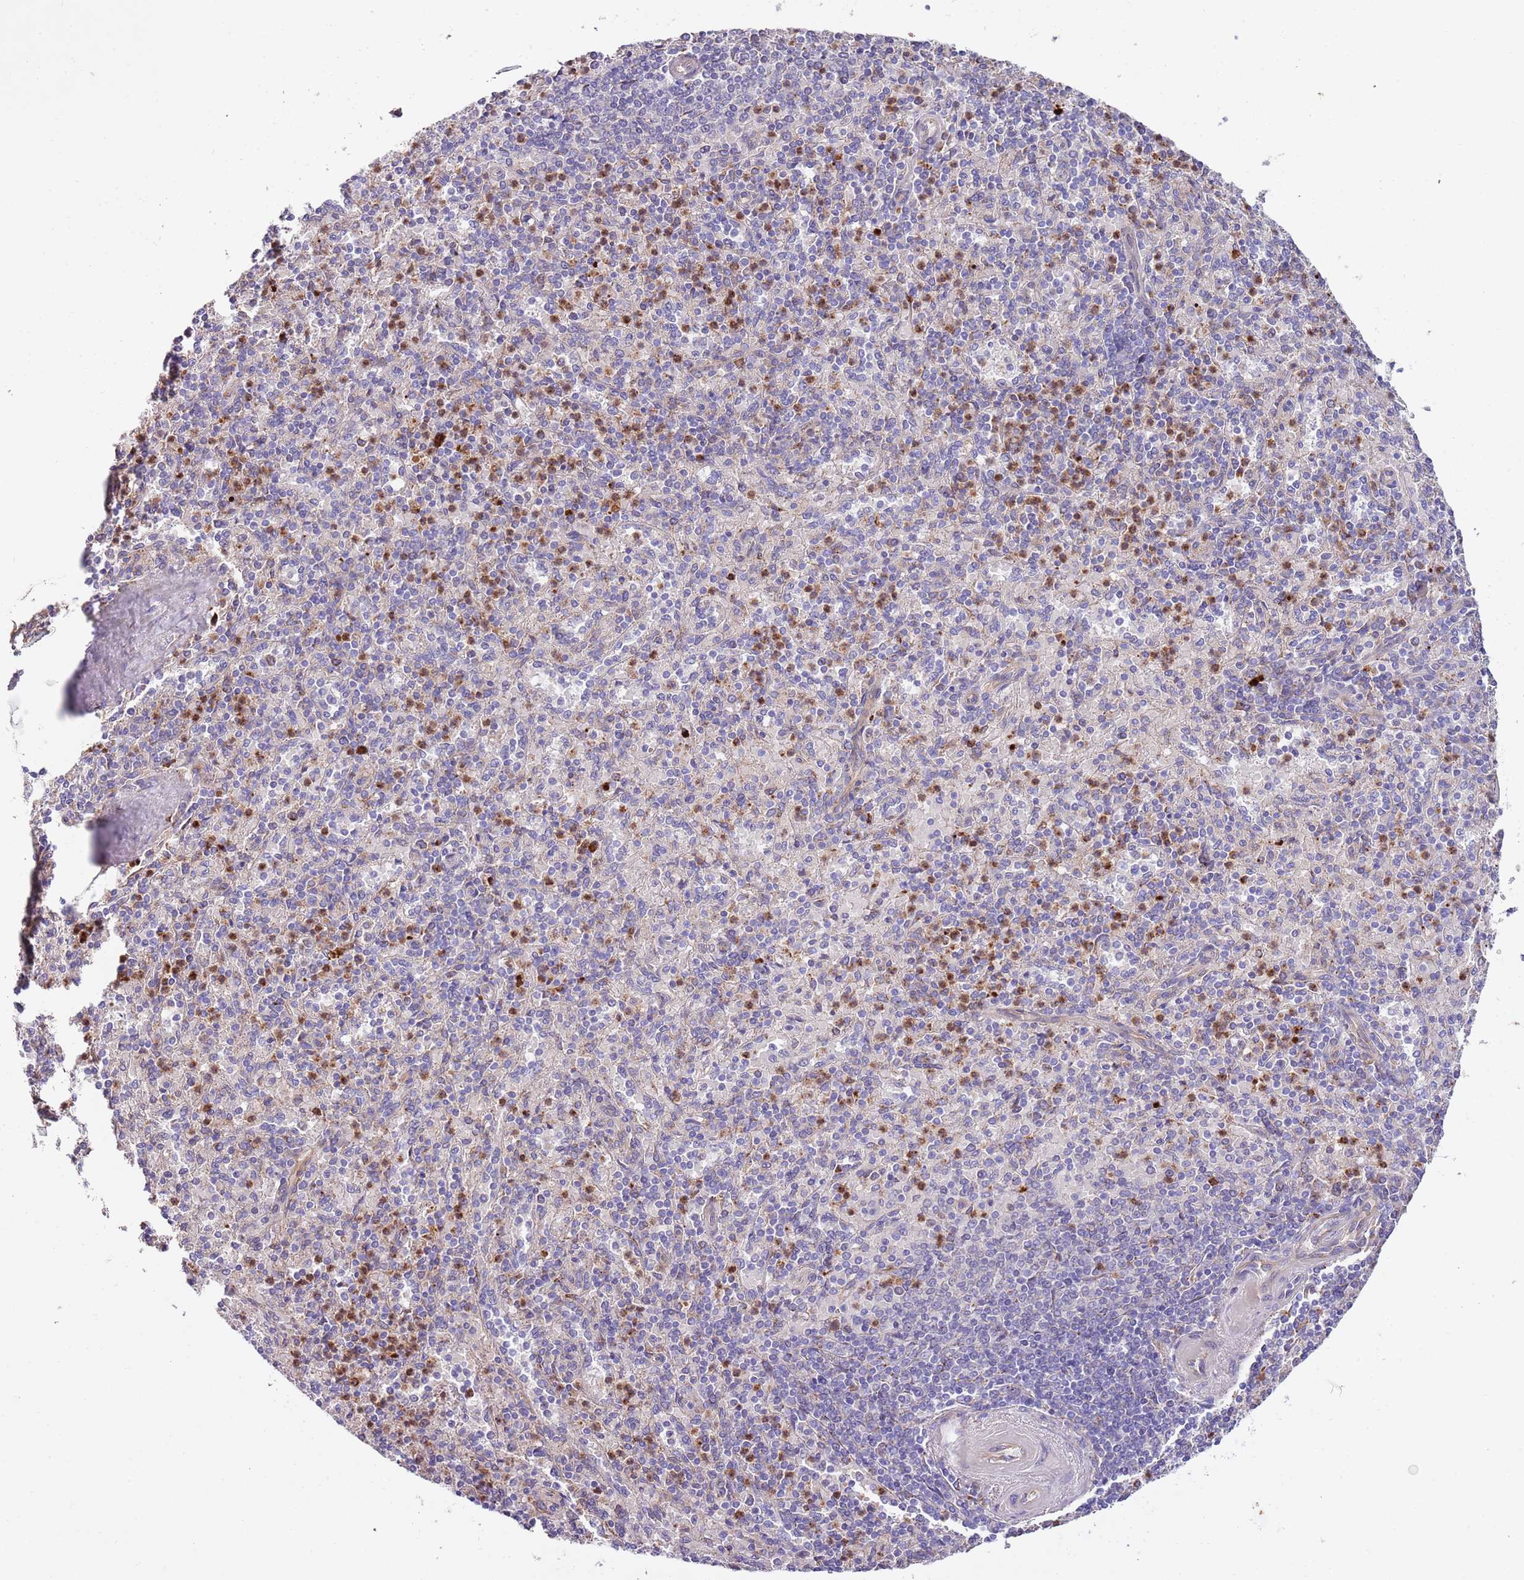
{"staining": {"intensity": "strong", "quantity": "<25%", "location": "cytoplasmic/membranous"}, "tissue": "spleen", "cell_type": "Cells in red pulp", "image_type": "normal", "snomed": [{"axis": "morphology", "description": "Normal tissue, NOS"}, {"axis": "topography", "description": "Spleen"}], "caption": "Immunohistochemistry (DAB (3,3'-diaminobenzidine)) staining of unremarkable spleen displays strong cytoplasmic/membranous protein expression in about <25% of cells in red pulp. (DAB (3,3'-diaminobenzidine) = brown stain, brightfield microscopy at high magnification).", "gene": "DOCK6", "patient": {"sex": "male", "age": 82}}